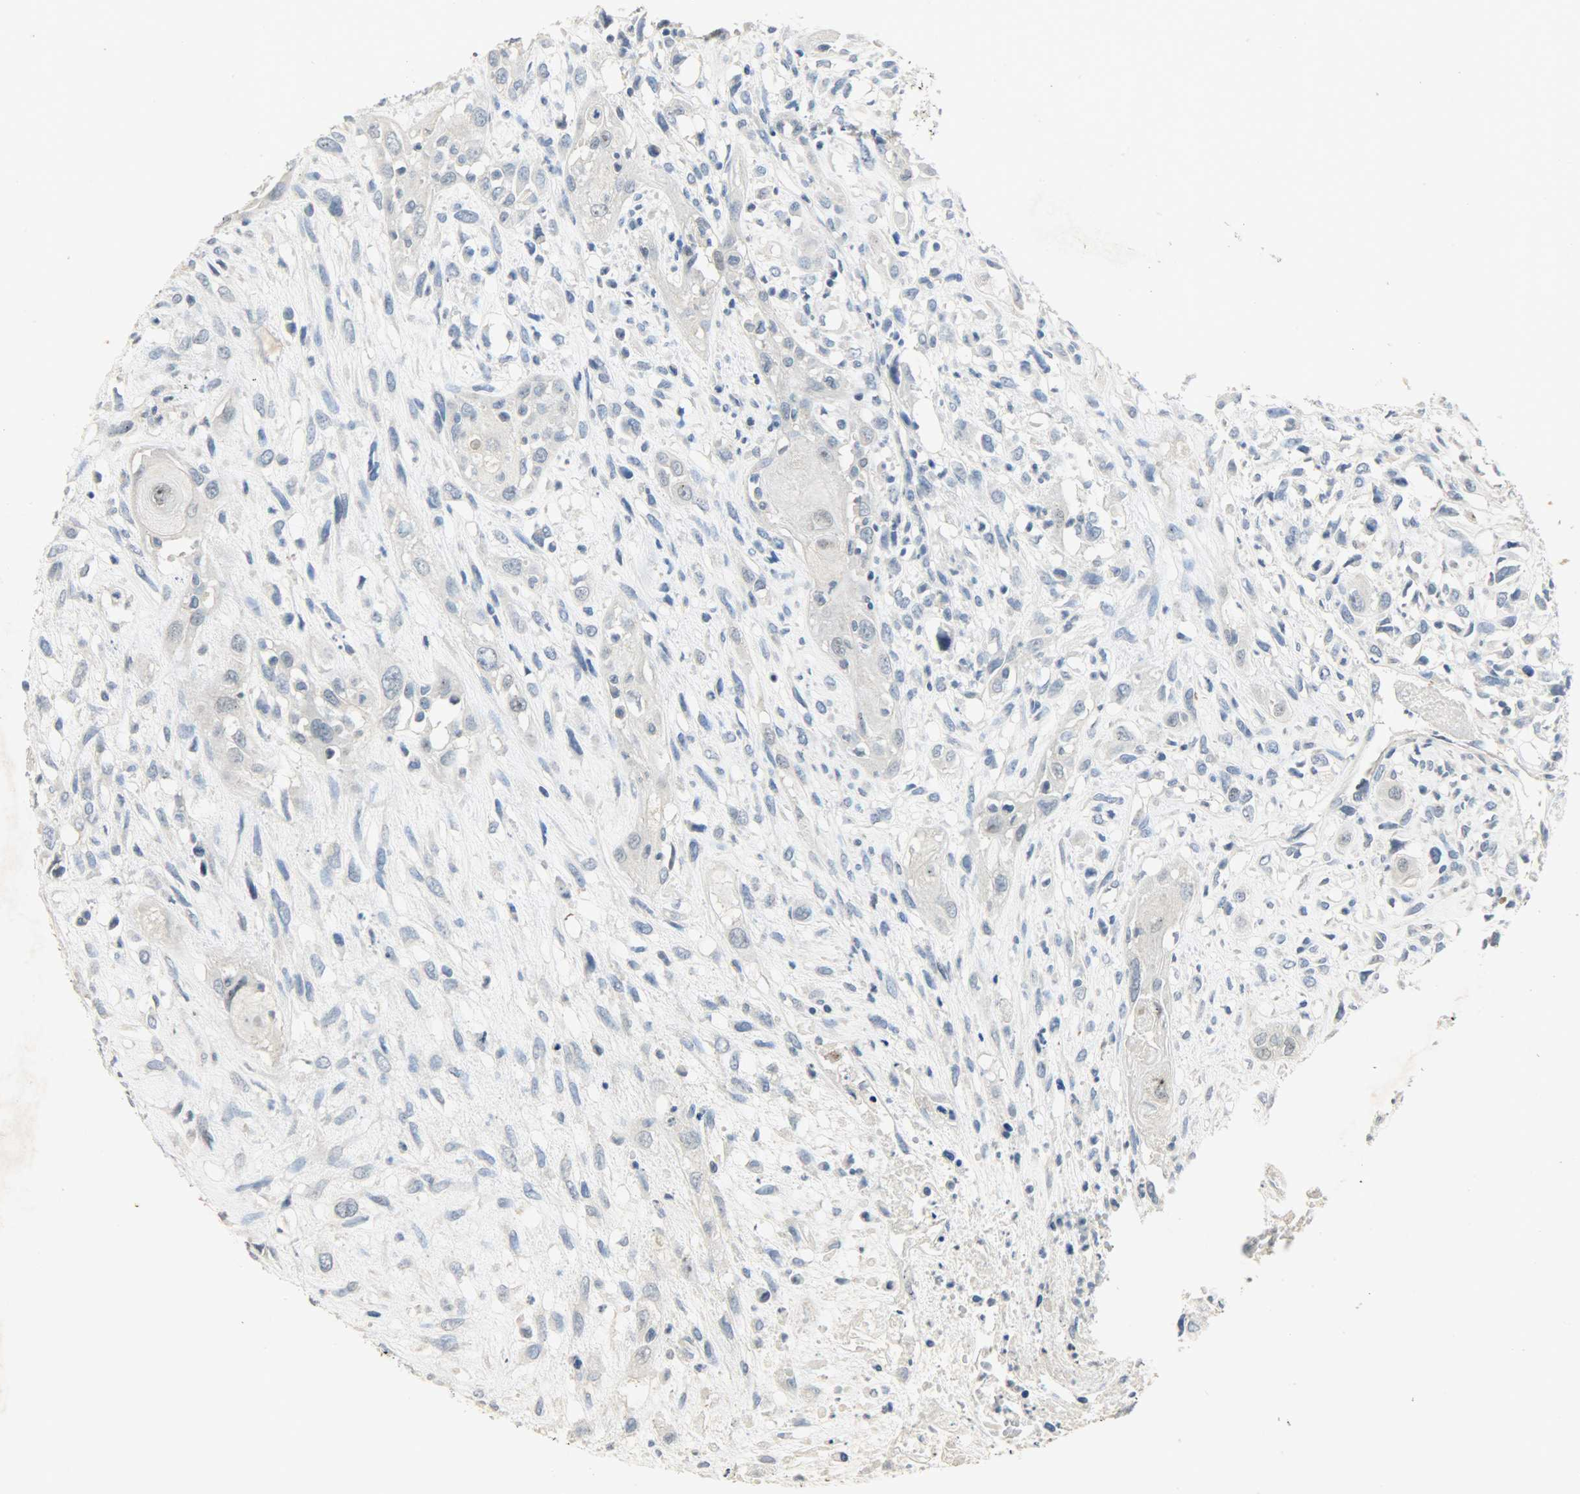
{"staining": {"intensity": "negative", "quantity": "none", "location": "none"}, "tissue": "head and neck cancer", "cell_type": "Tumor cells", "image_type": "cancer", "snomed": [{"axis": "morphology", "description": "Necrosis, NOS"}, {"axis": "morphology", "description": "Neoplasm, malignant, NOS"}, {"axis": "topography", "description": "Salivary gland"}, {"axis": "topography", "description": "Head-Neck"}], "caption": "Human head and neck malignant neoplasm stained for a protein using immunohistochemistry exhibits no positivity in tumor cells.", "gene": "DNAJB6", "patient": {"sex": "male", "age": 43}}